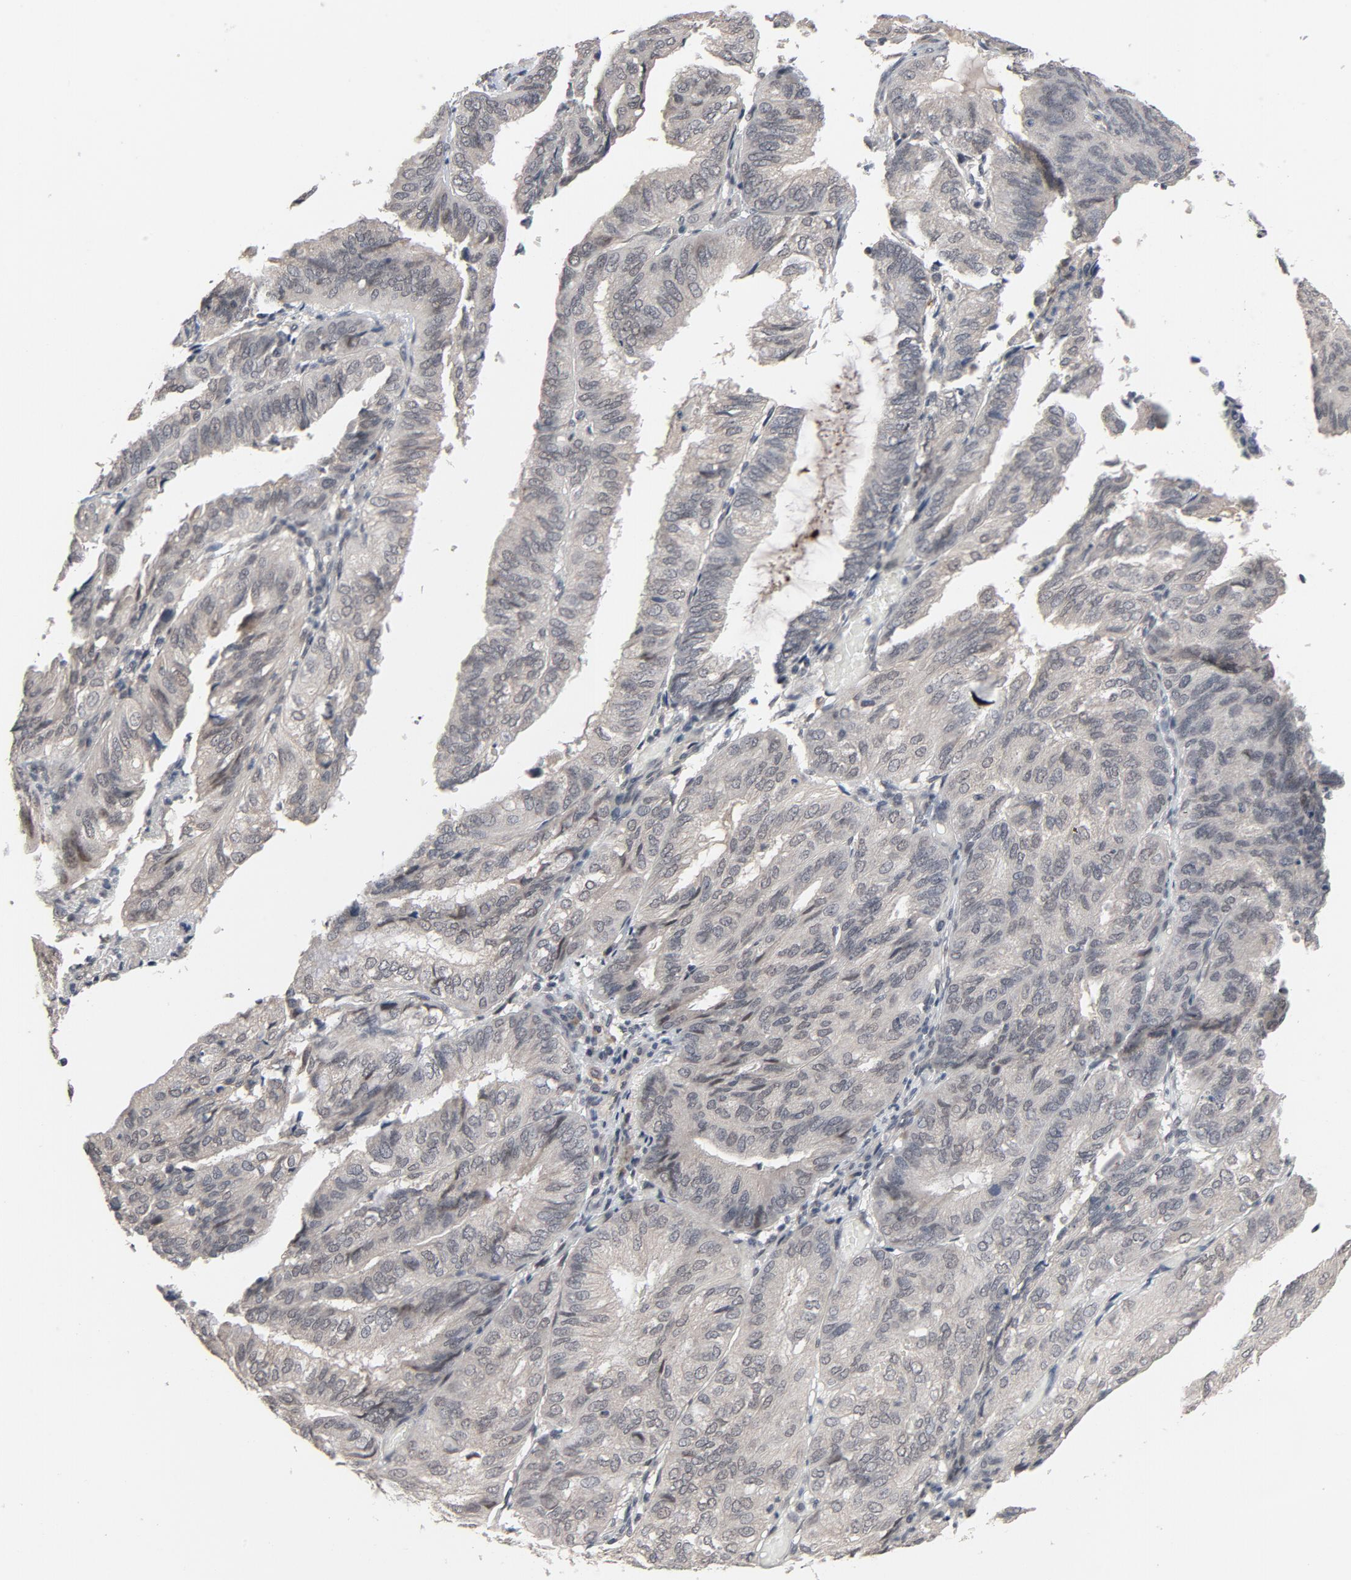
{"staining": {"intensity": "negative", "quantity": "none", "location": "none"}, "tissue": "endometrial cancer", "cell_type": "Tumor cells", "image_type": "cancer", "snomed": [{"axis": "morphology", "description": "Adenocarcinoma, NOS"}, {"axis": "topography", "description": "Endometrium"}], "caption": "Tumor cells are negative for protein expression in human endometrial adenocarcinoma.", "gene": "MT3", "patient": {"sex": "female", "age": 59}}